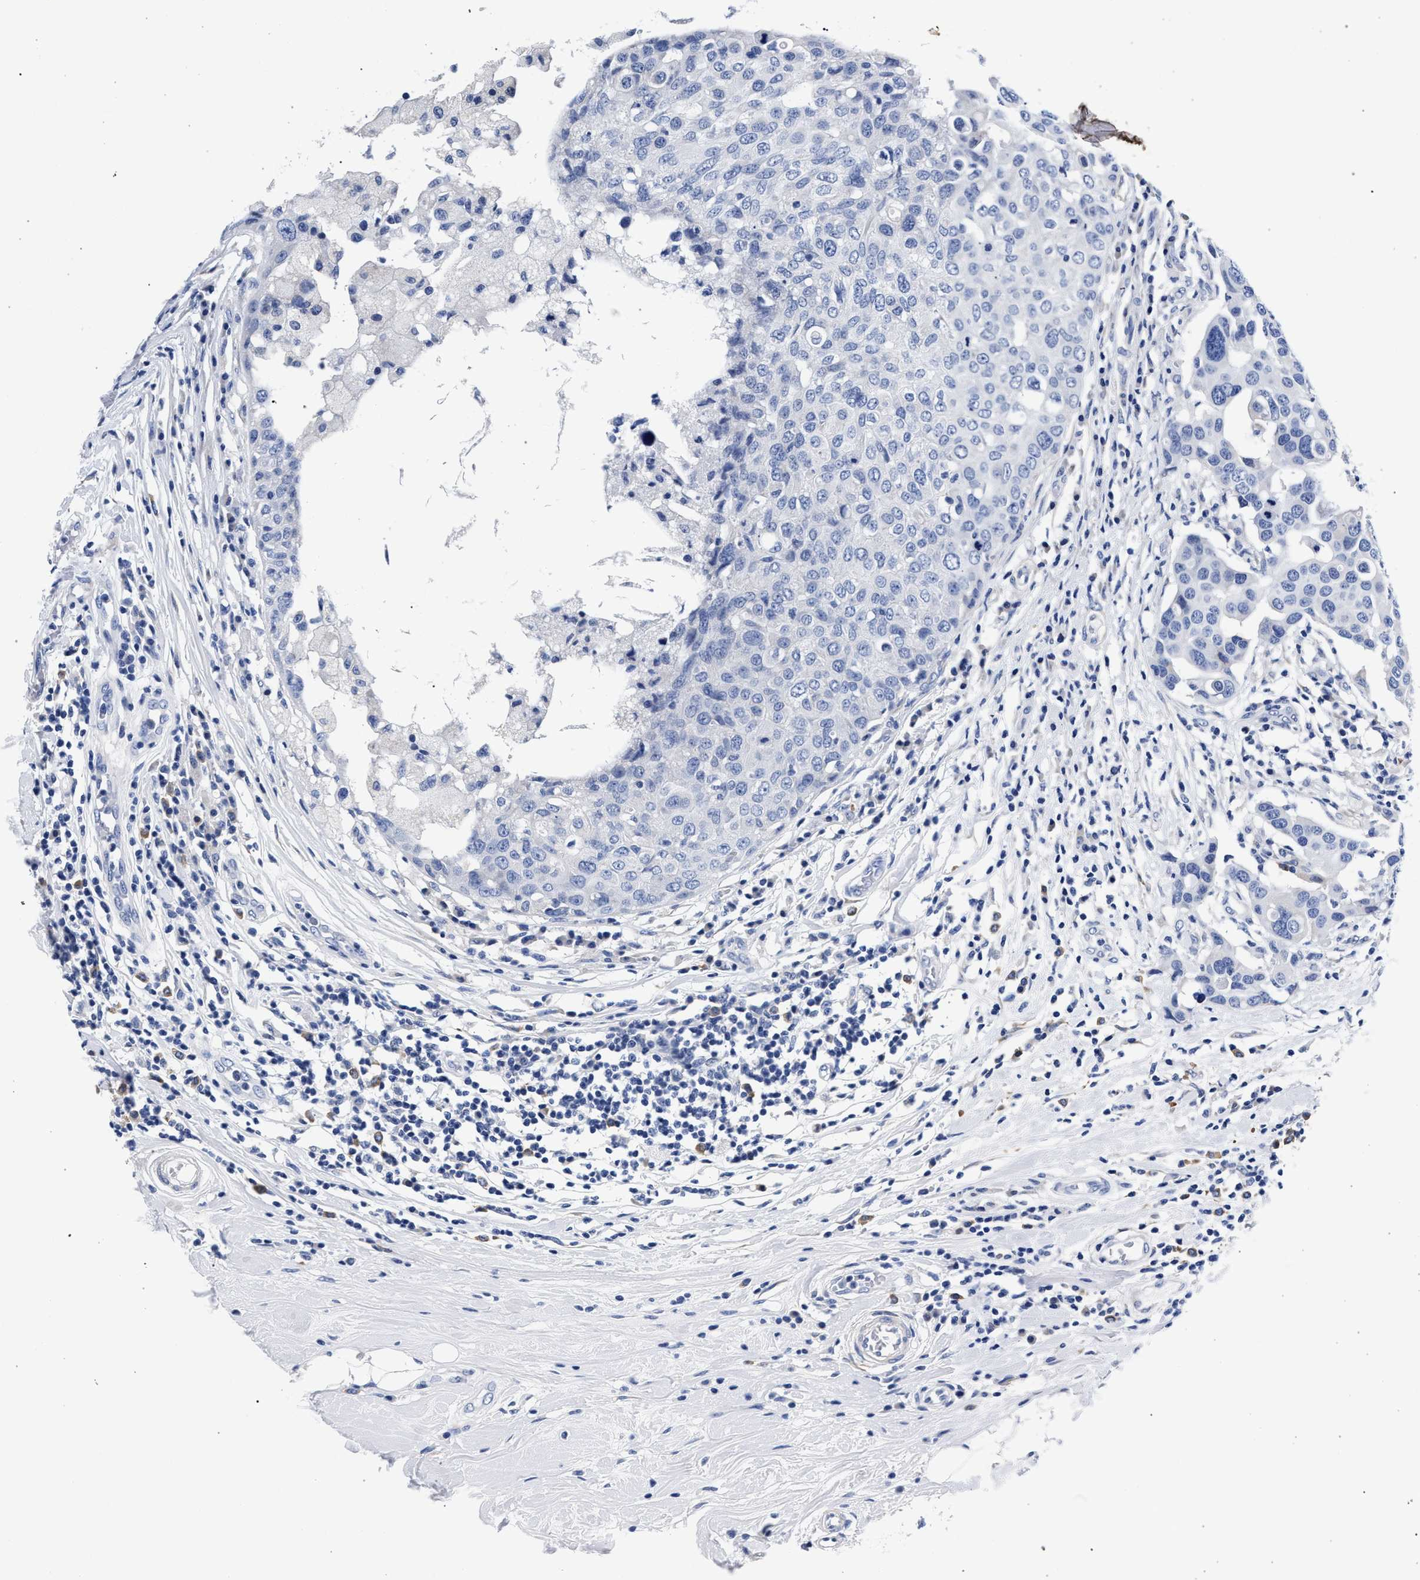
{"staining": {"intensity": "negative", "quantity": "none", "location": "none"}, "tissue": "breast cancer", "cell_type": "Tumor cells", "image_type": "cancer", "snomed": [{"axis": "morphology", "description": "Duct carcinoma"}, {"axis": "topography", "description": "Breast"}], "caption": "Infiltrating ductal carcinoma (breast) stained for a protein using immunohistochemistry (IHC) demonstrates no expression tumor cells.", "gene": "AKAP4", "patient": {"sex": "female", "age": 27}}